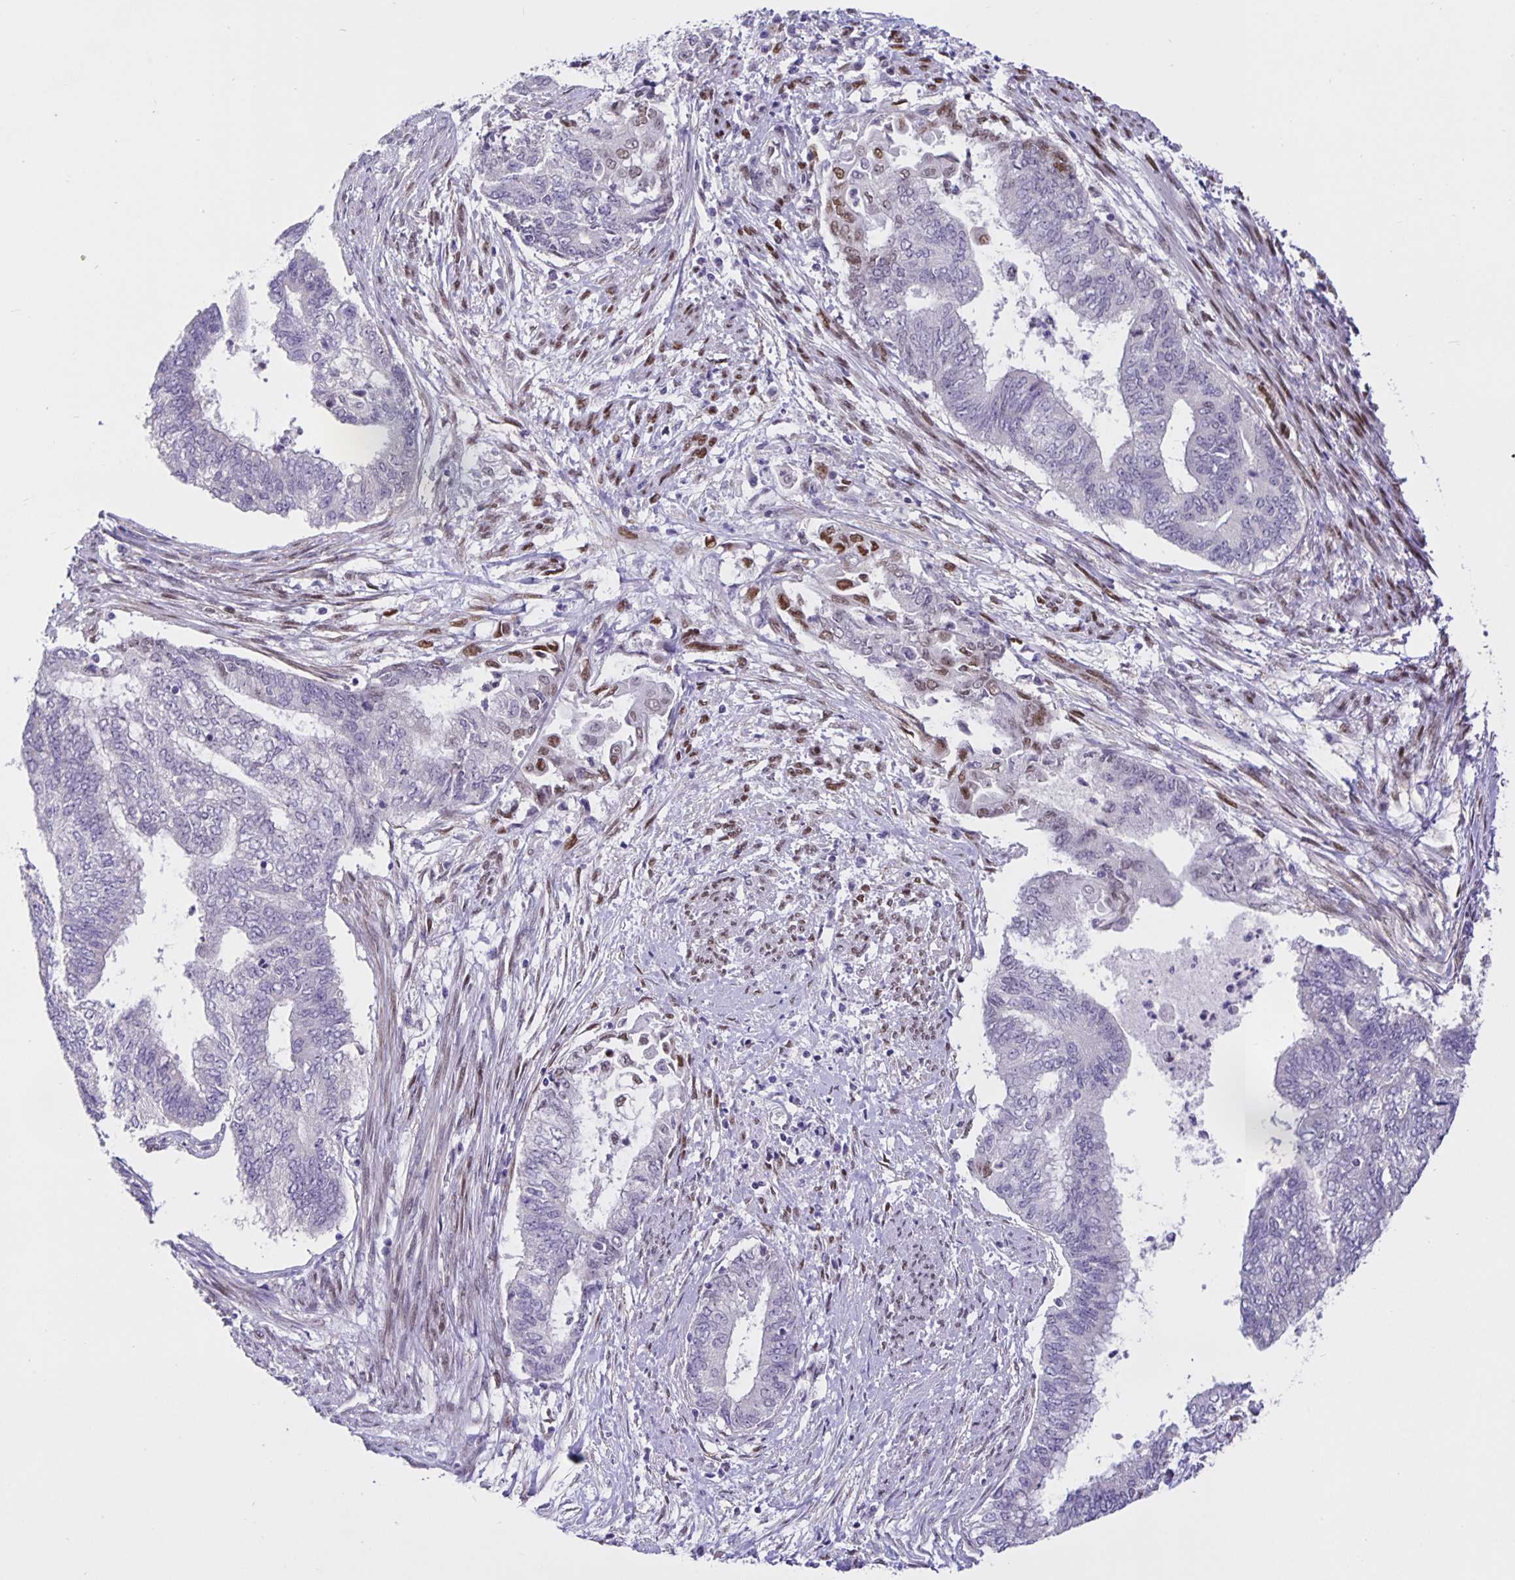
{"staining": {"intensity": "negative", "quantity": "none", "location": "none"}, "tissue": "endometrial cancer", "cell_type": "Tumor cells", "image_type": "cancer", "snomed": [{"axis": "morphology", "description": "Adenocarcinoma, NOS"}, {"axis": "topography", "description": "Endometrium"}], "caption": "High power microscopy image of an immunohistochemistry photomicrograph of endometrial adenocarcinoma, revealing no significant staining in tumor cells.", "gene": "FOSL2", "patient": {"sex": "female", "age": 65}}